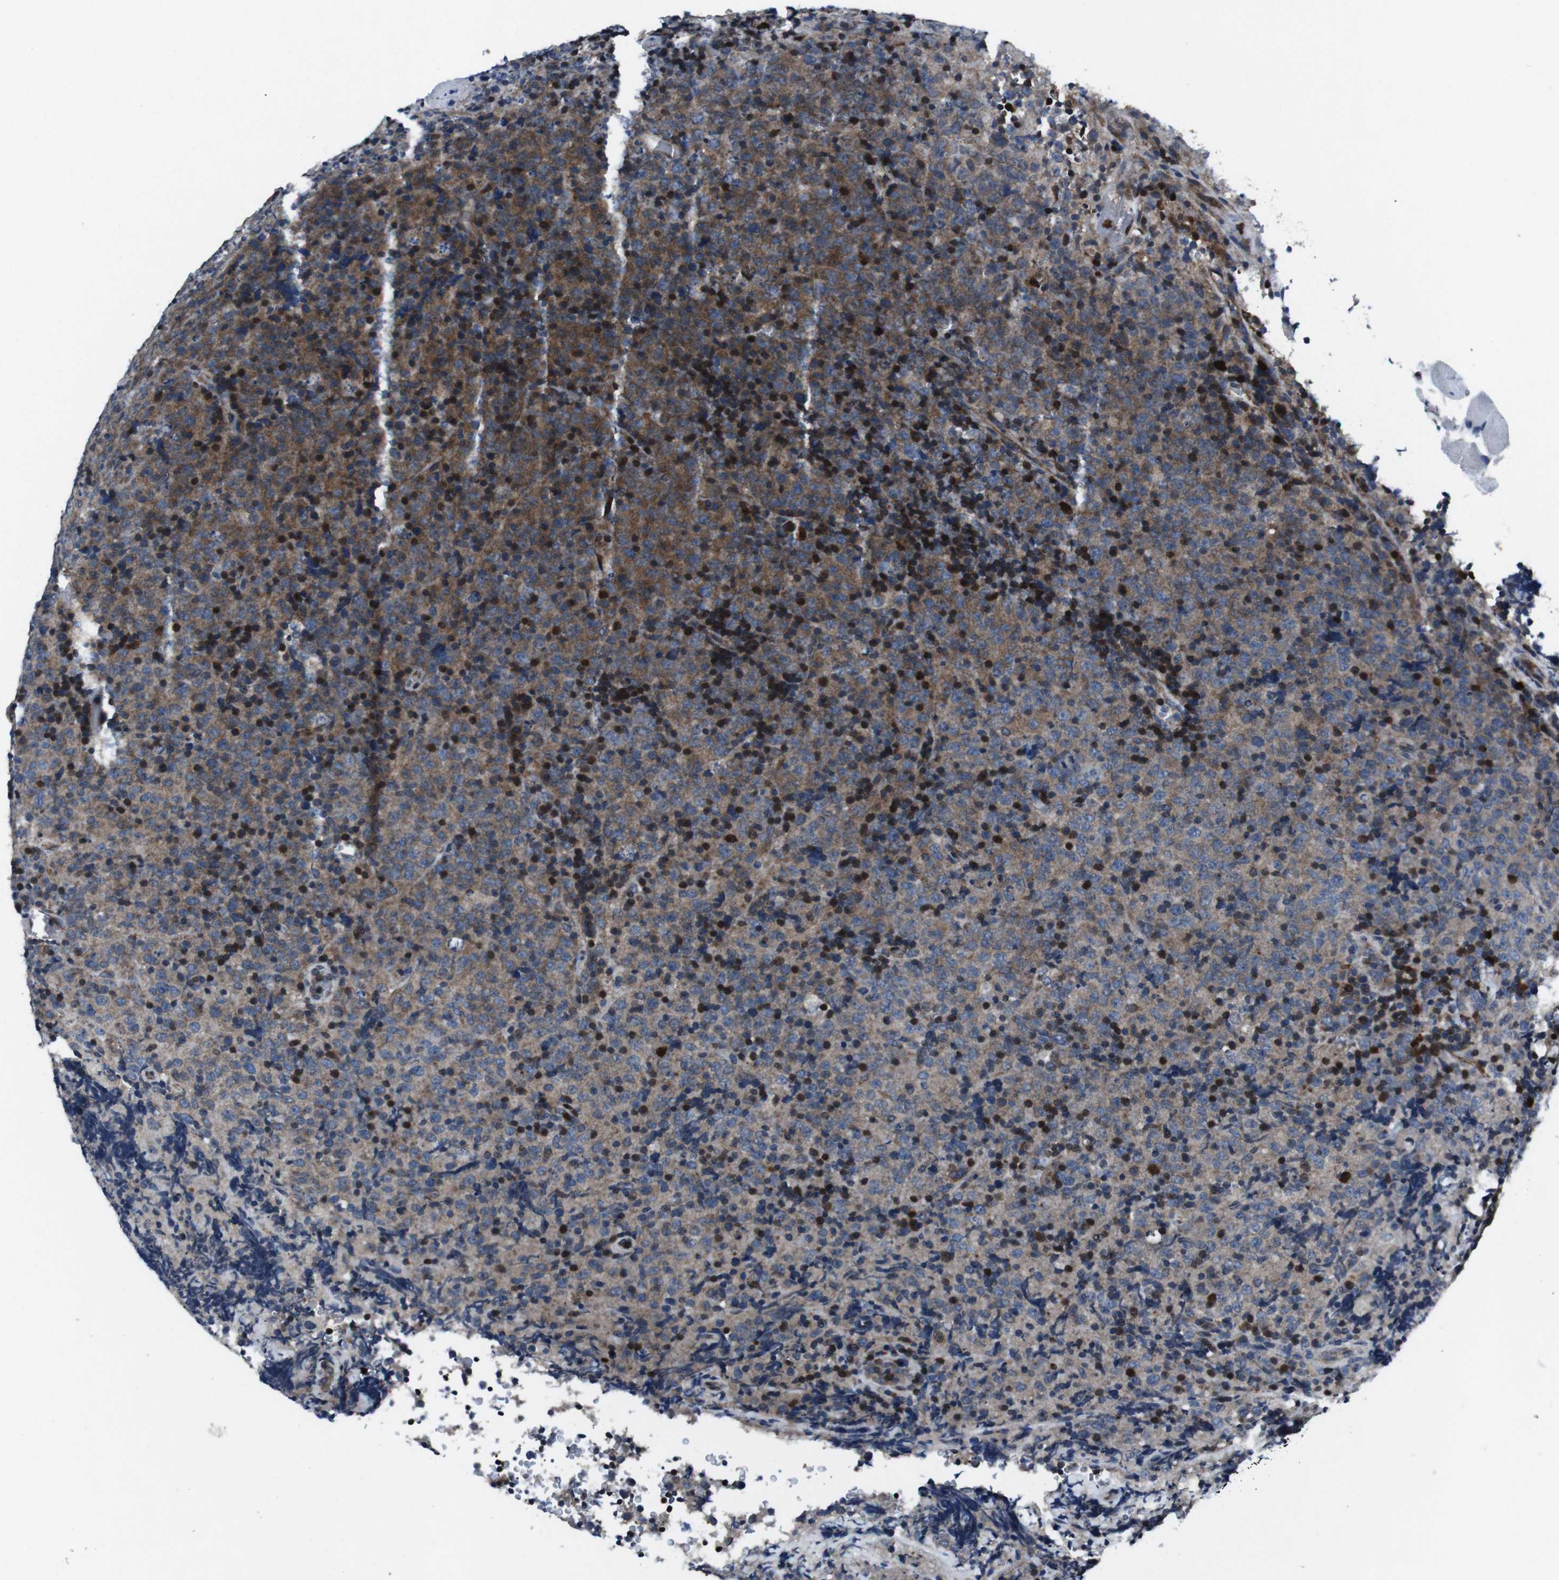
{"staining": {"intensity": "moderate", "quantity": "25%-75%", "location": "cytoplasmic/membranous,nuclear"}, "tissue": "lymphoma", "cell_type": "Tumor cells", "image_type": "cancer", "snomed": [{"axis": "morphology", "description": "Malignant lymphoma, non-Hodgkin's type, High grade"}, {"axis": "topography", "description": "Tonsil"}], "caption": "IHC of high-grade malignant lymphoma, non-Hodgkin's type demonstrates medium levels of moderate cytoplasmic/membranous and nuclear staining in about 25%-75% of tumor cells.", "gene": "STAT4", "patient": {"sex": "female", "age": 36}}